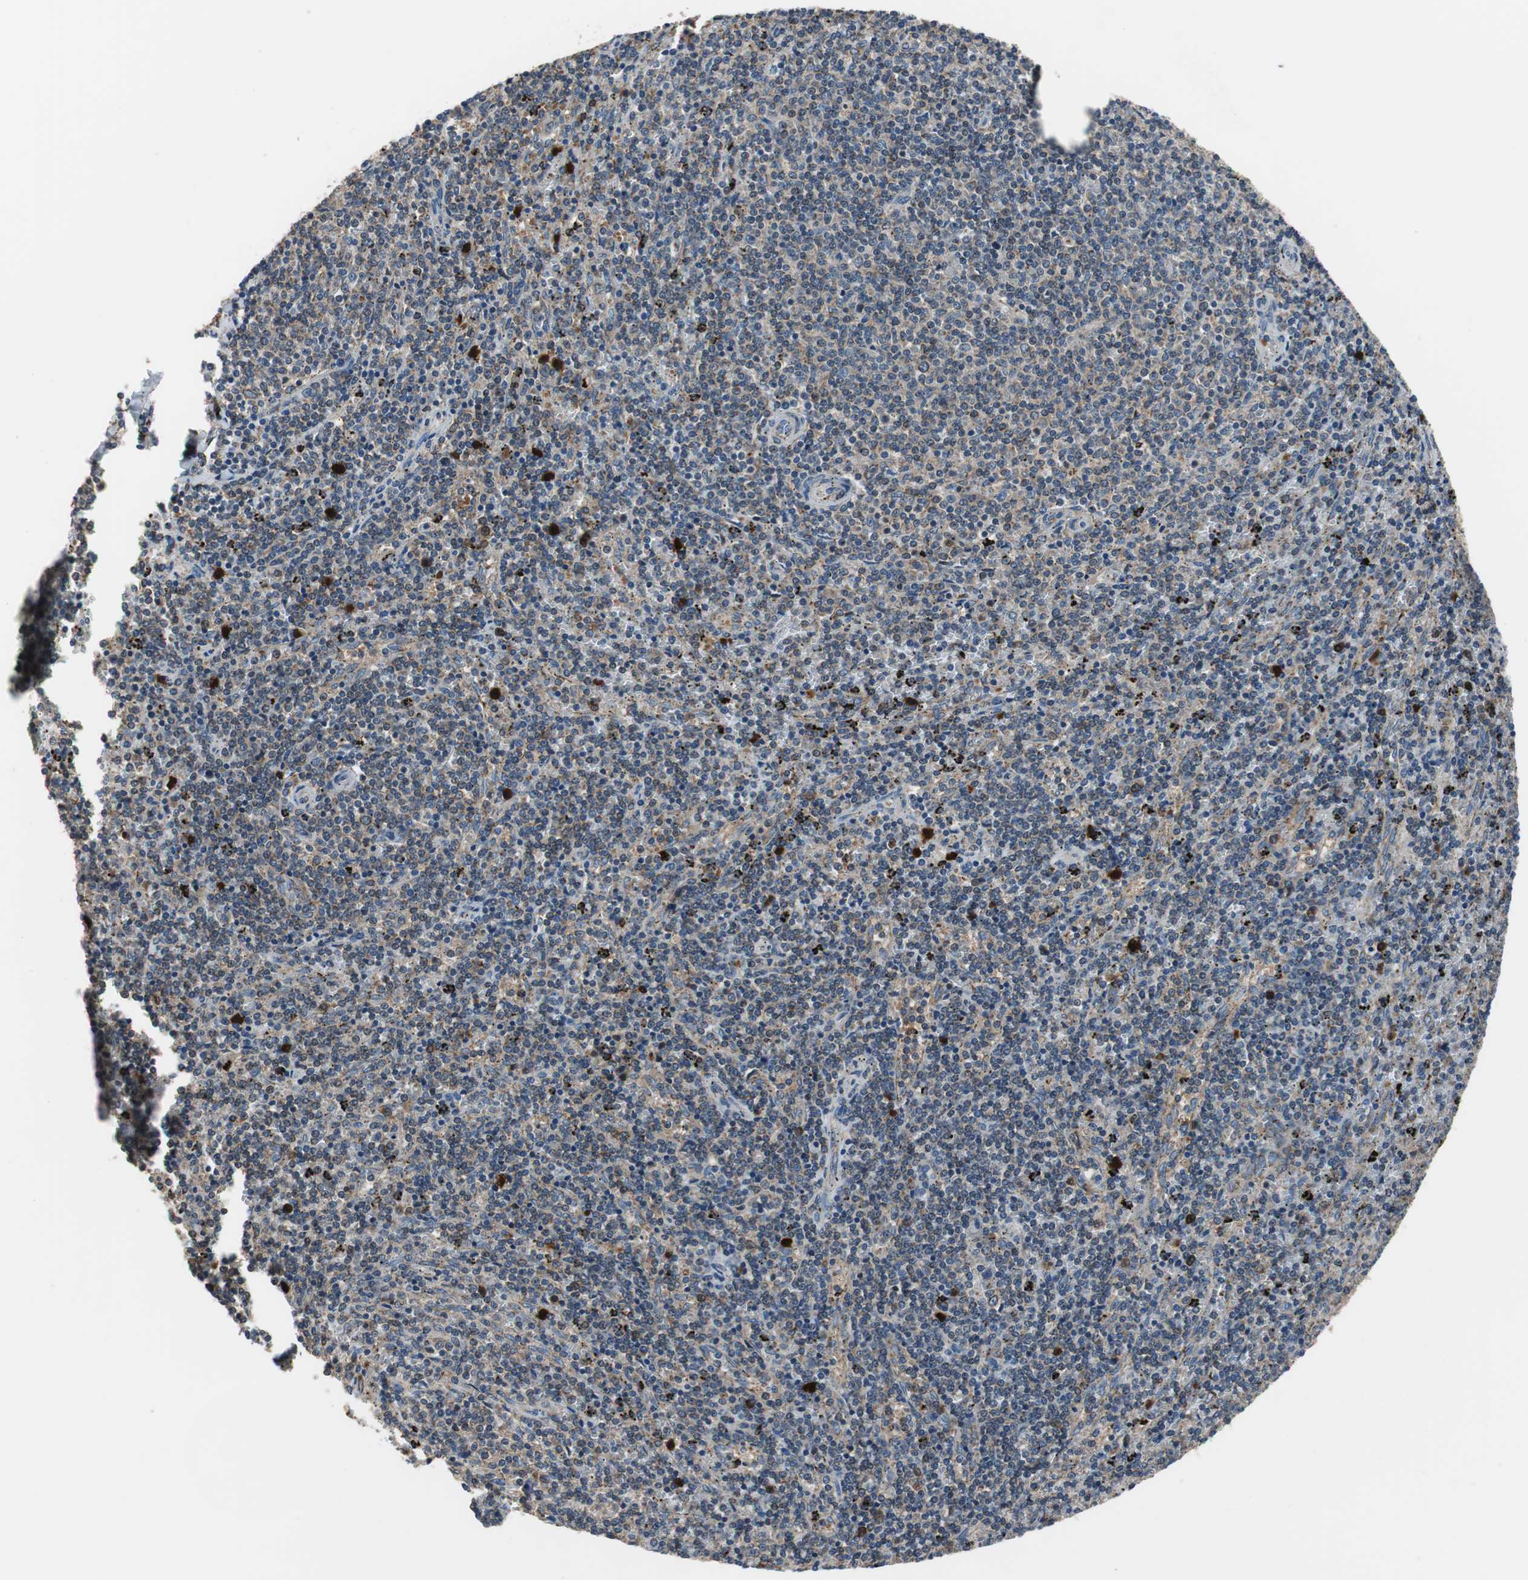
{"staining": {"intensity": "moderate", "quantity": "<25%", "location": "cytoplasmic/membranous"}, "tissue": "lymphoma", "cell_type": "Tumor cells", "image_type": "cancer", "snomed": [{"axis": "morphology", "description": "Malignant lymphoma, non-Hodgkin's type, Low grade"}, {"axis": "topography", "description": "Spleen"}], "caption": "The photomicrograph reveals immunohistochemical staining of lymphoma. There is moderate cytoplasmic/membranous staining is present in approximately <25% of tumor cells.", "gene": "PI4KB", "patient": {"sex": "female", "age": 50}}